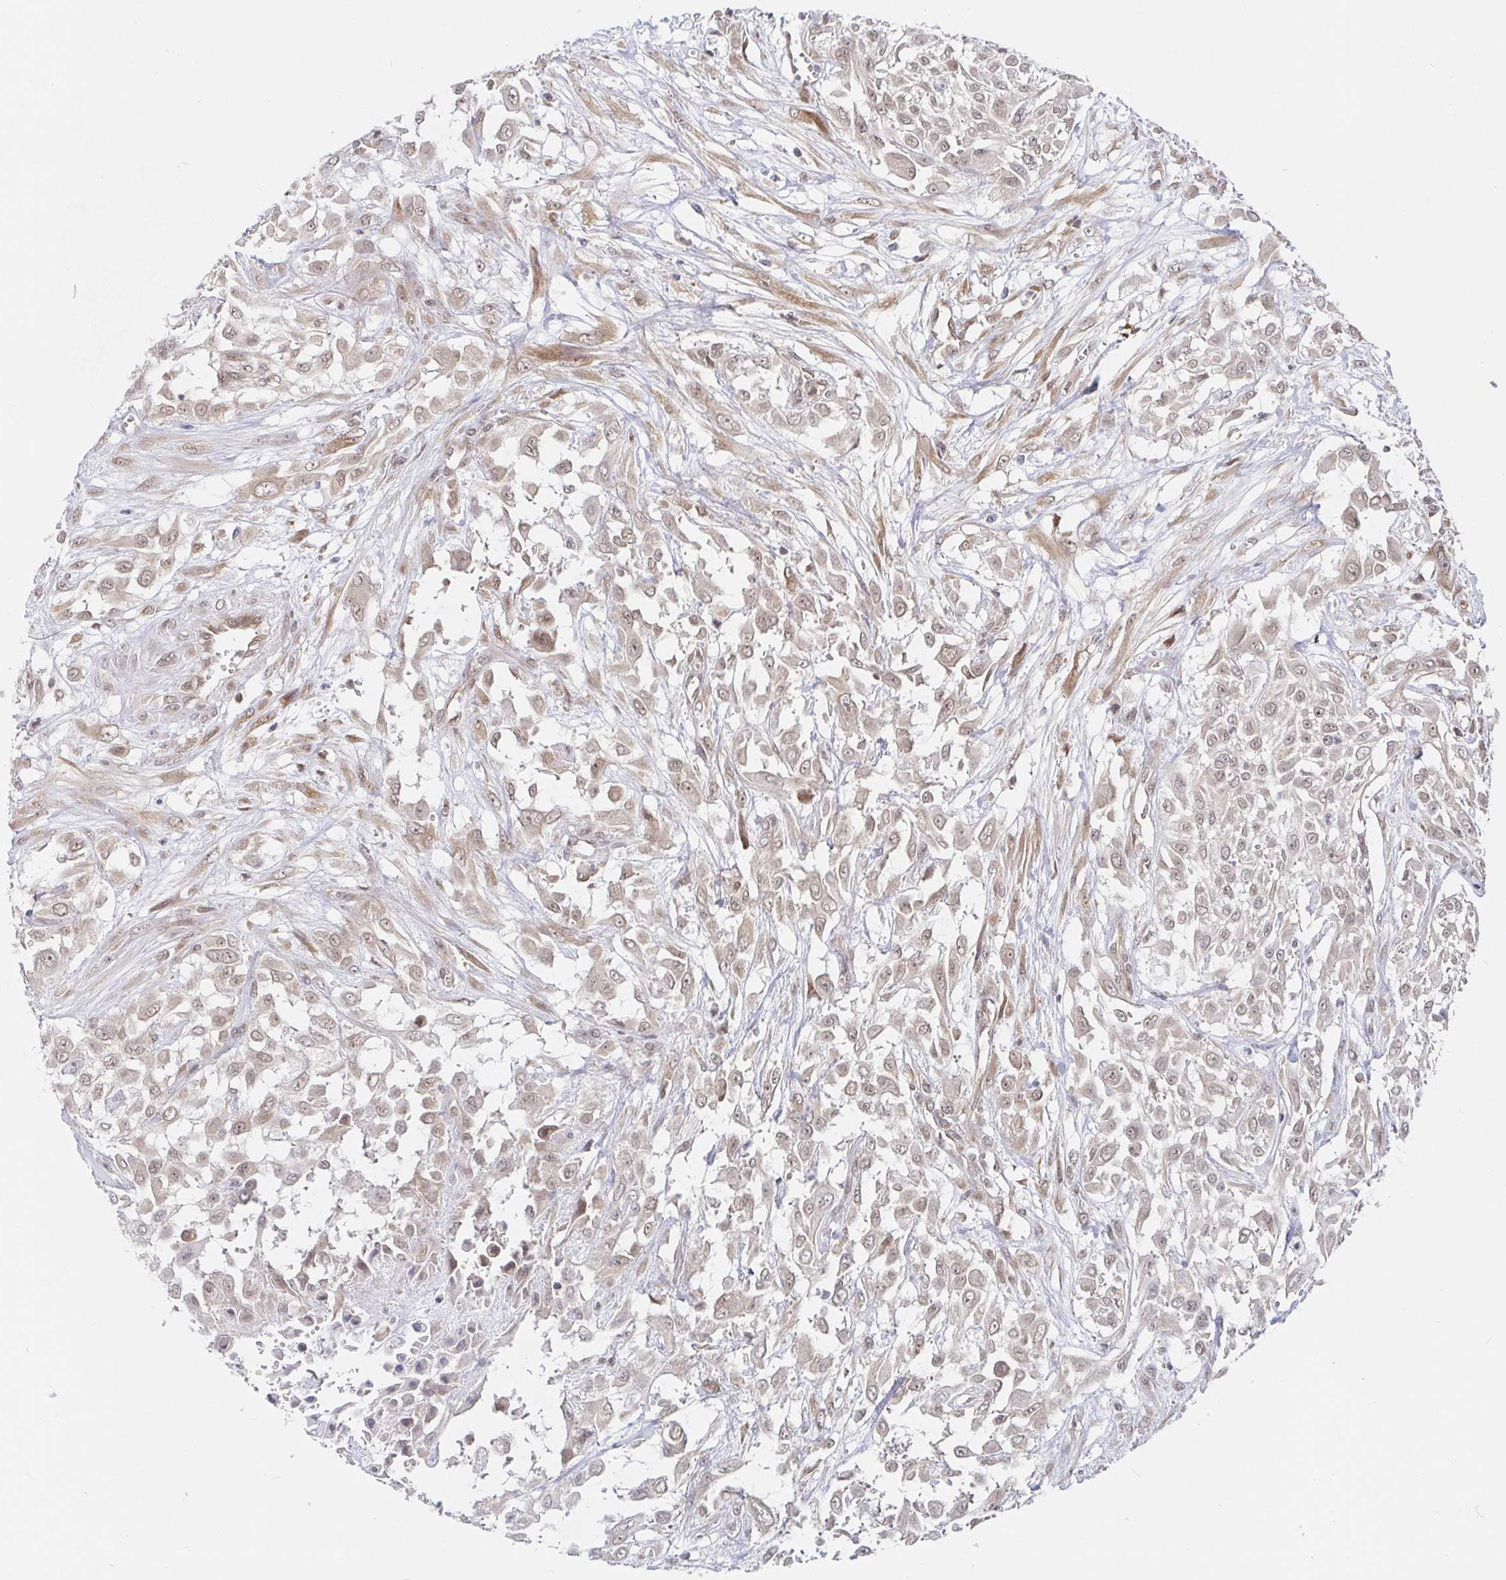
{"staining": {"intensity": "weak", "quantity": "25%-75%", "location": "cytoplasmic/membranous"}, "tissue": "urothelial cancer", "cell_type": "Tumor cells", "image_type": "cancer", "snomed": [{"axis": "morphology", "description": "Urothelial carcinoma, High grade"}, {"axis": "topography", "description": "Urinary bladder"}], "caption": "Immunohistochemical staining of urothelial cancer displays low levels of weak cytoplasmic/membranous positivity in about 25%-75% of tumor cells.", "gene": "ALG1", "patient": {"sex": "male", "age": 57}}